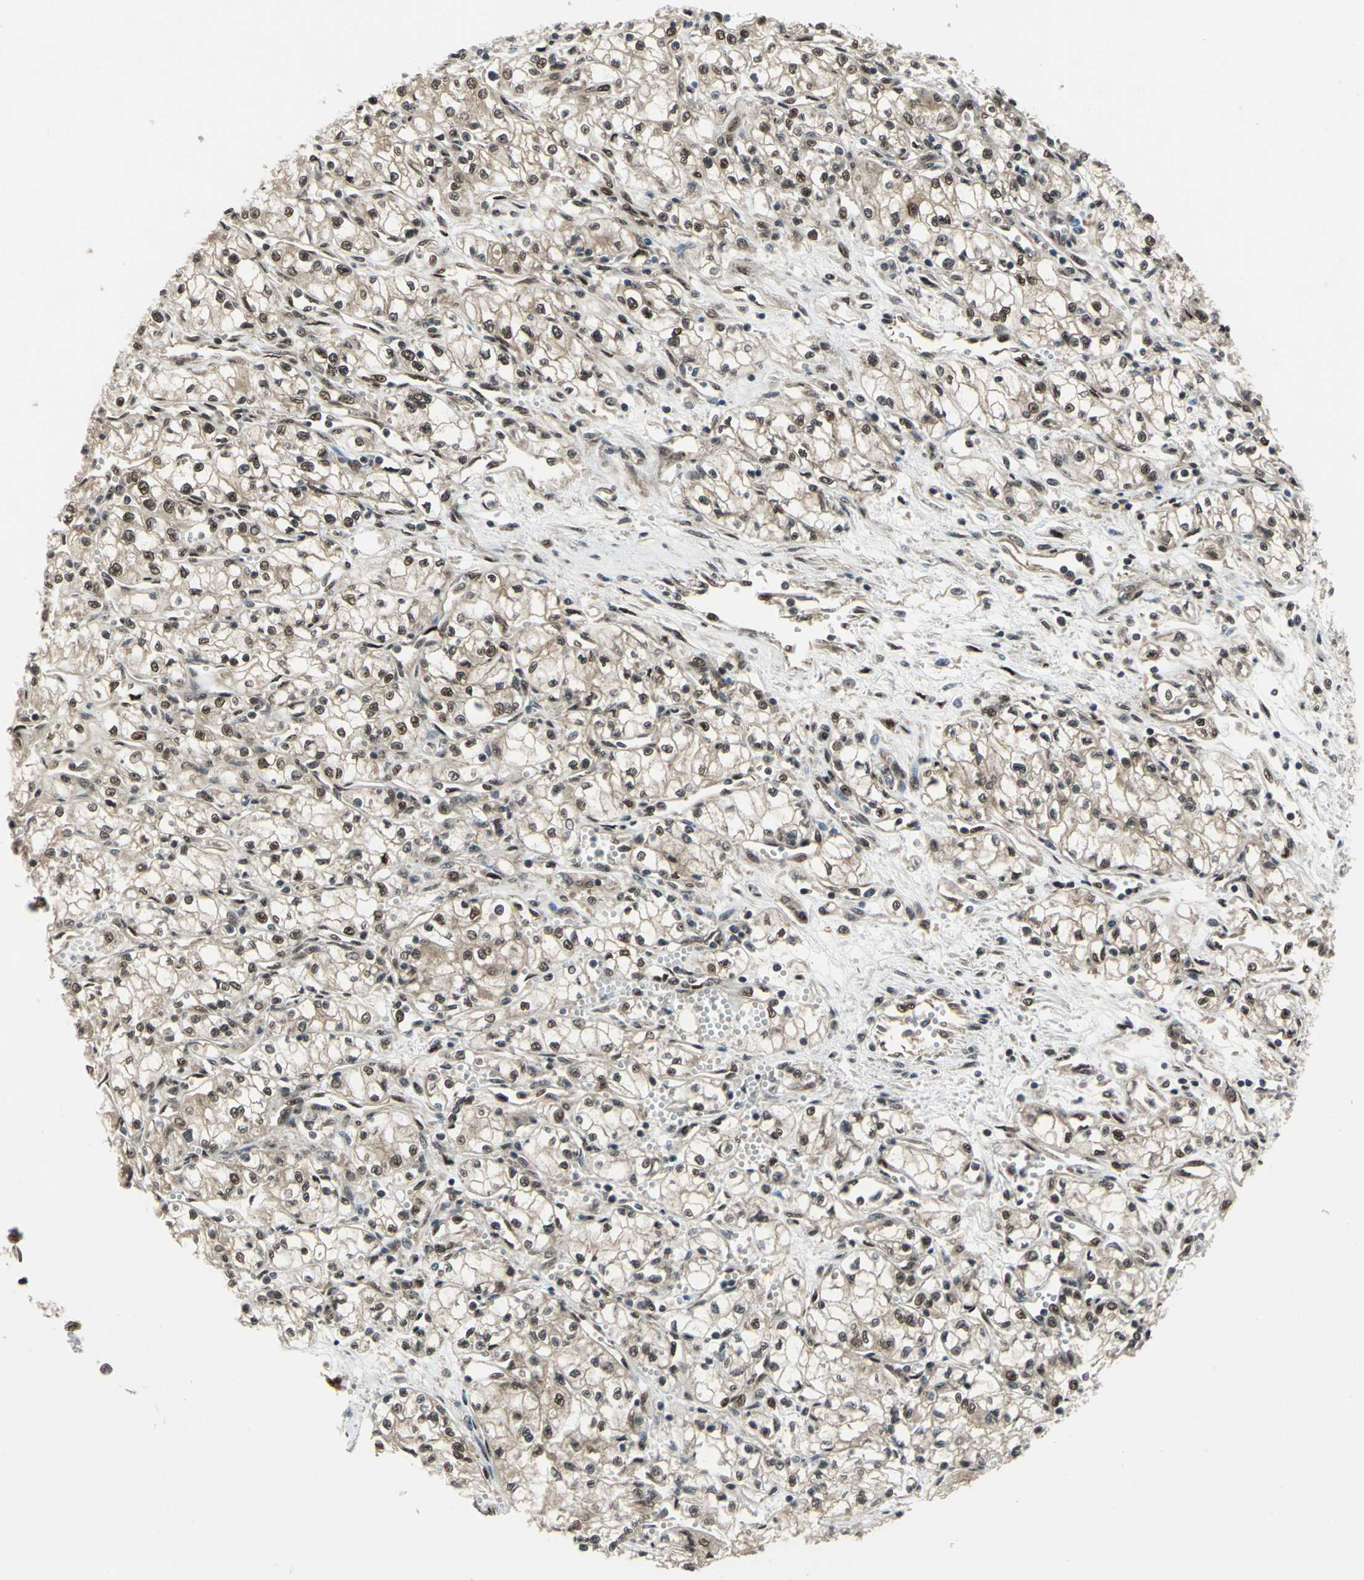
{"staining": {"intensity": "weak", "quantity": "25%-75%", "location": "cytoplasmic/membranous,nuclear"}, "tissue": "renal cancer", "cell_type": "Tumor cells", "image_type": "cancer", "snomed": [{"axis": "morphology", "description": "Normal tissue, NOS"}, {"axis": "morphology", "description": "Adenocarcinoma, NOS"}, {"axis": "topography", "description": "Kidney"}], "caption": "A low amount of weak cytoplasmic/membranous and nuclear positivity is seen in approximately 25%-75% of tumor cells in renal cancer tissue.", "gene": "COPS5", "patient": {"sex": "male", "age": 59}}